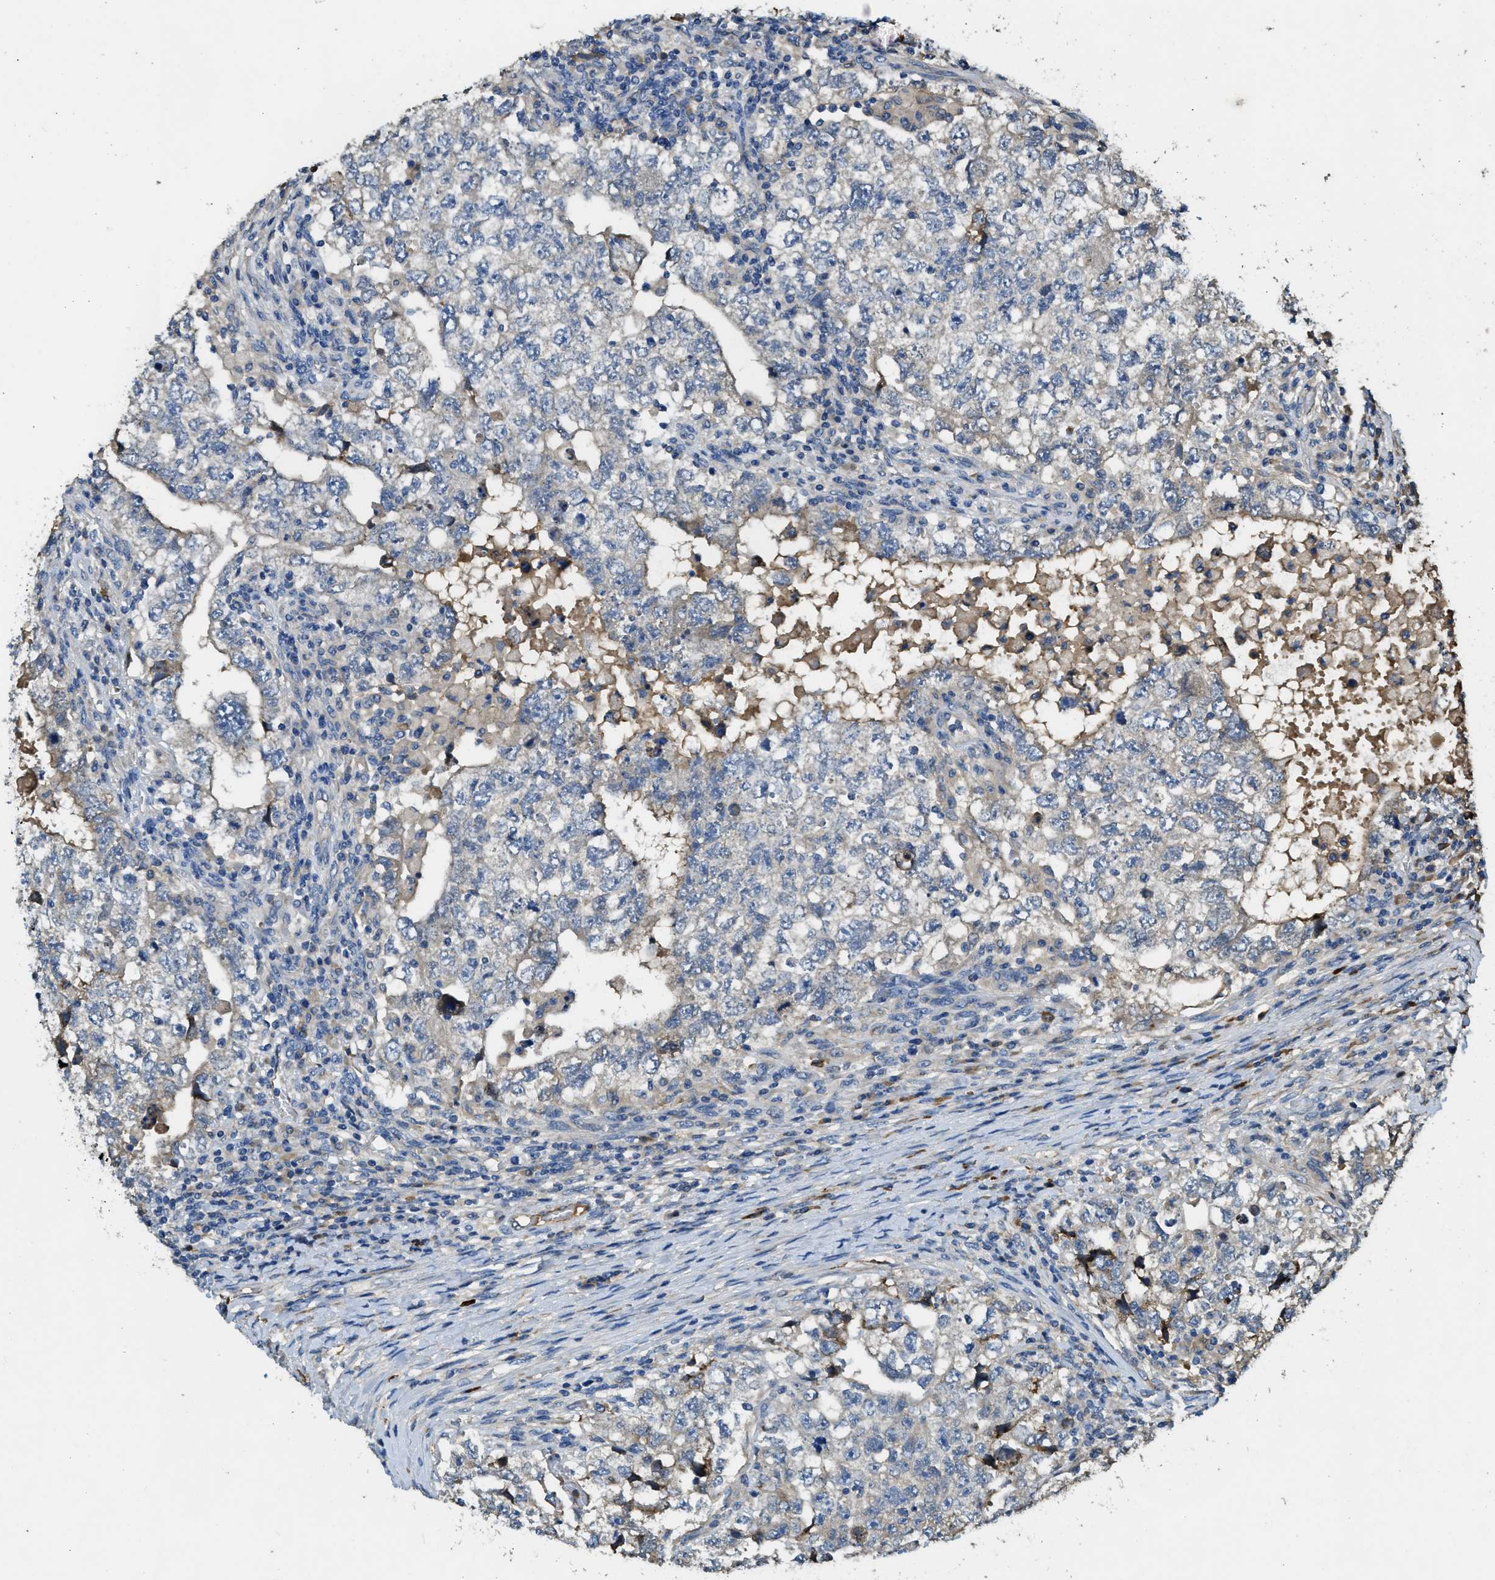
{"staining": {"intensity": "negative", "quantity": "none", "location": "none"}, "tissue": "testis cancer", "cell_type": "Tumor cells", "image_type": "cancer", "snomed": [{"axis": "morphology", "description": "Carcinoma, Embryonal, NOS"}, {"axis": "topography", "description": "Testis"}], "caption": "High power microscopy photomicrograph of an IHC photomicrograph of testis embryonal carcinoma, revealing no significant expression in tumor cells.", "gene": "RIPK2", "patient": {"sex": "male", "age": 36}}